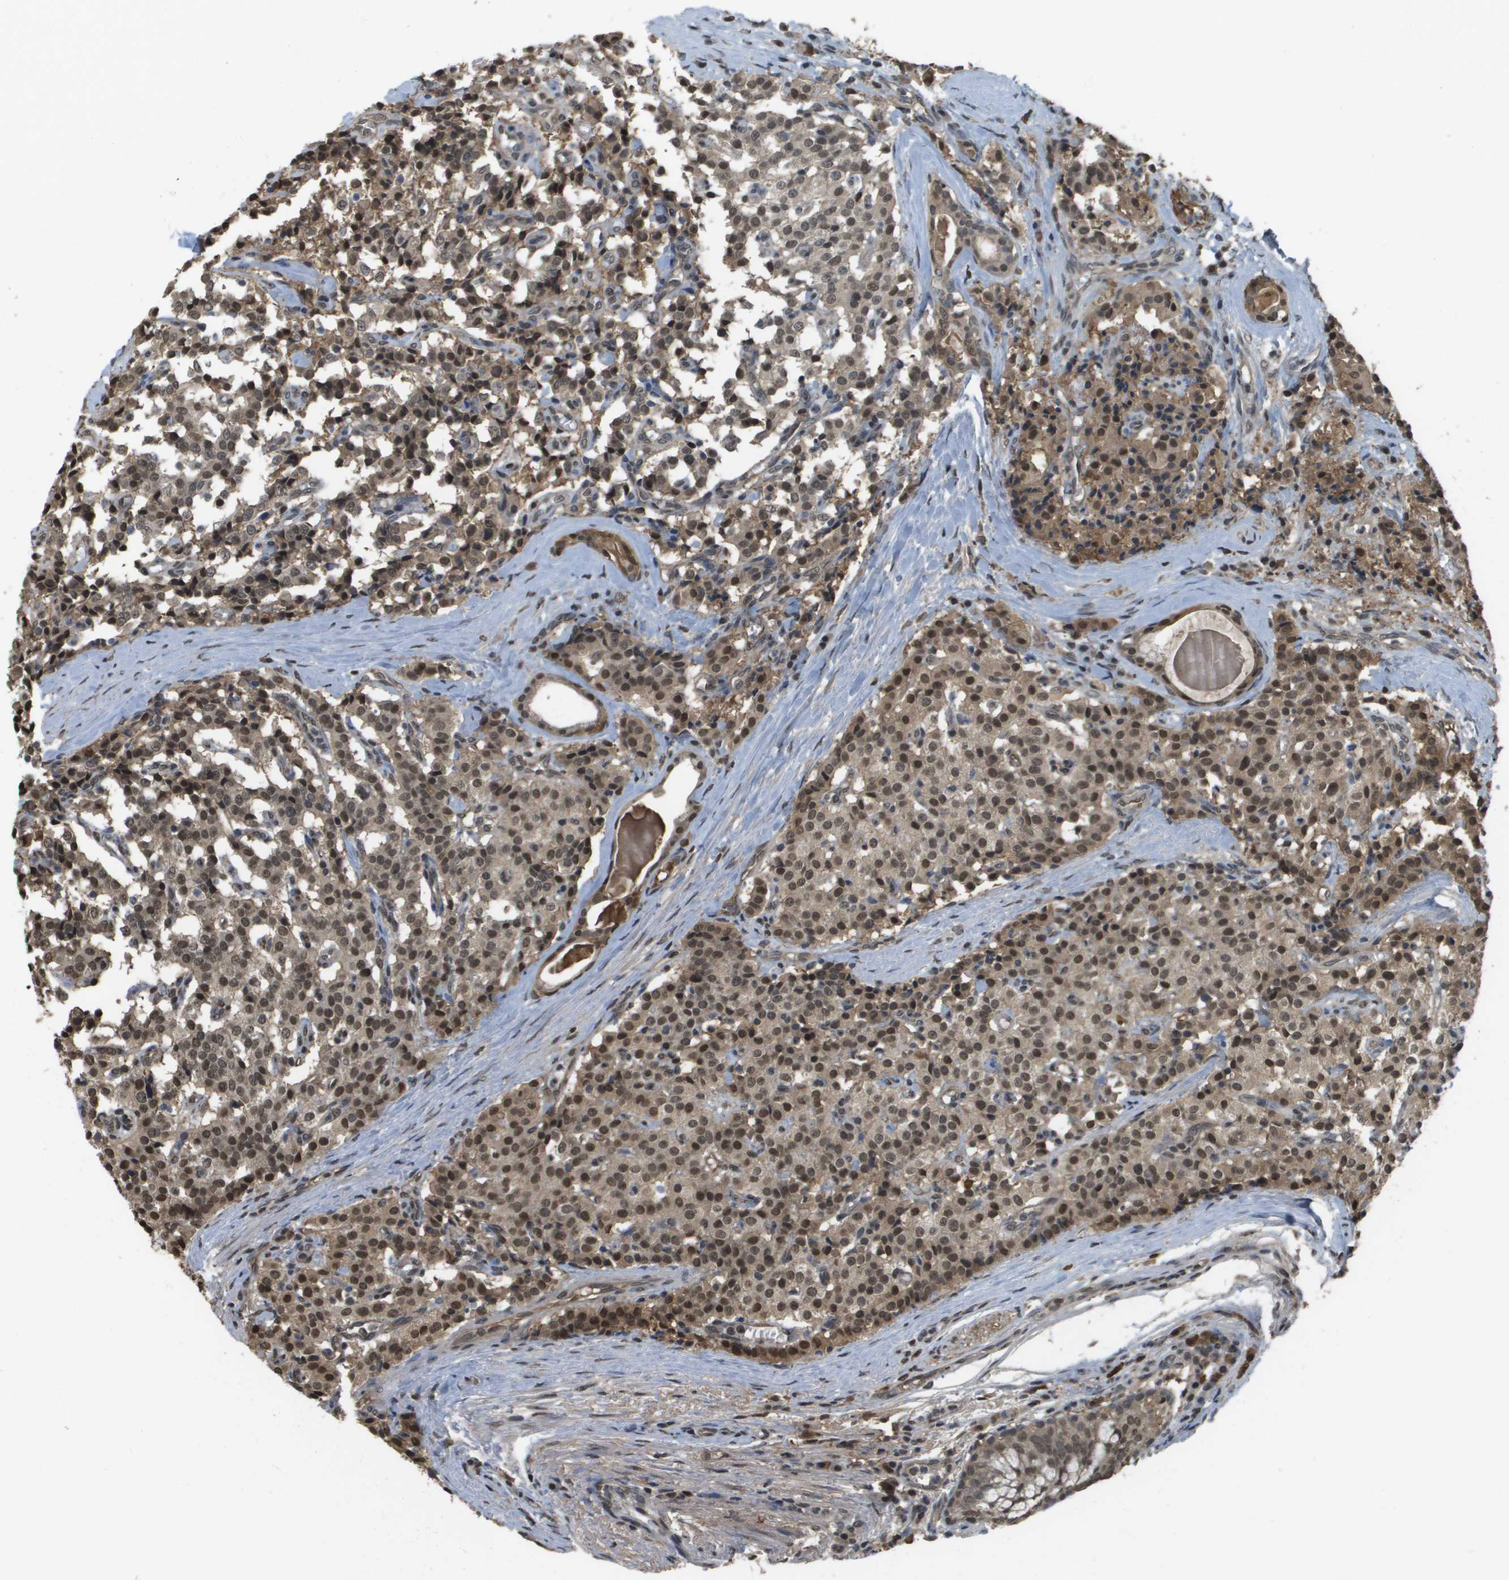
{"staining": {"intensity": "moderate", "quantity": ">75%", "location": "cytoplasmic/membranous,nuclear"}, "tissue": "carcinoid", "cell_type": "Tumor cells", "image_type": "cancer", "snomed": [{"axis": "morphology", "description": "Carcinoid, malignant, NOS"}, {"axis": "topography", "description": "Lung"}], "caption": "Approximately >75% of tumor cells in carcinoid display moderate cytoplasmic/membranous and nuclear protein staining as visualized by brown immunohistochemical staining.", "gene": "NDRG2", "patient": {"sex": "male", "age": 30}}